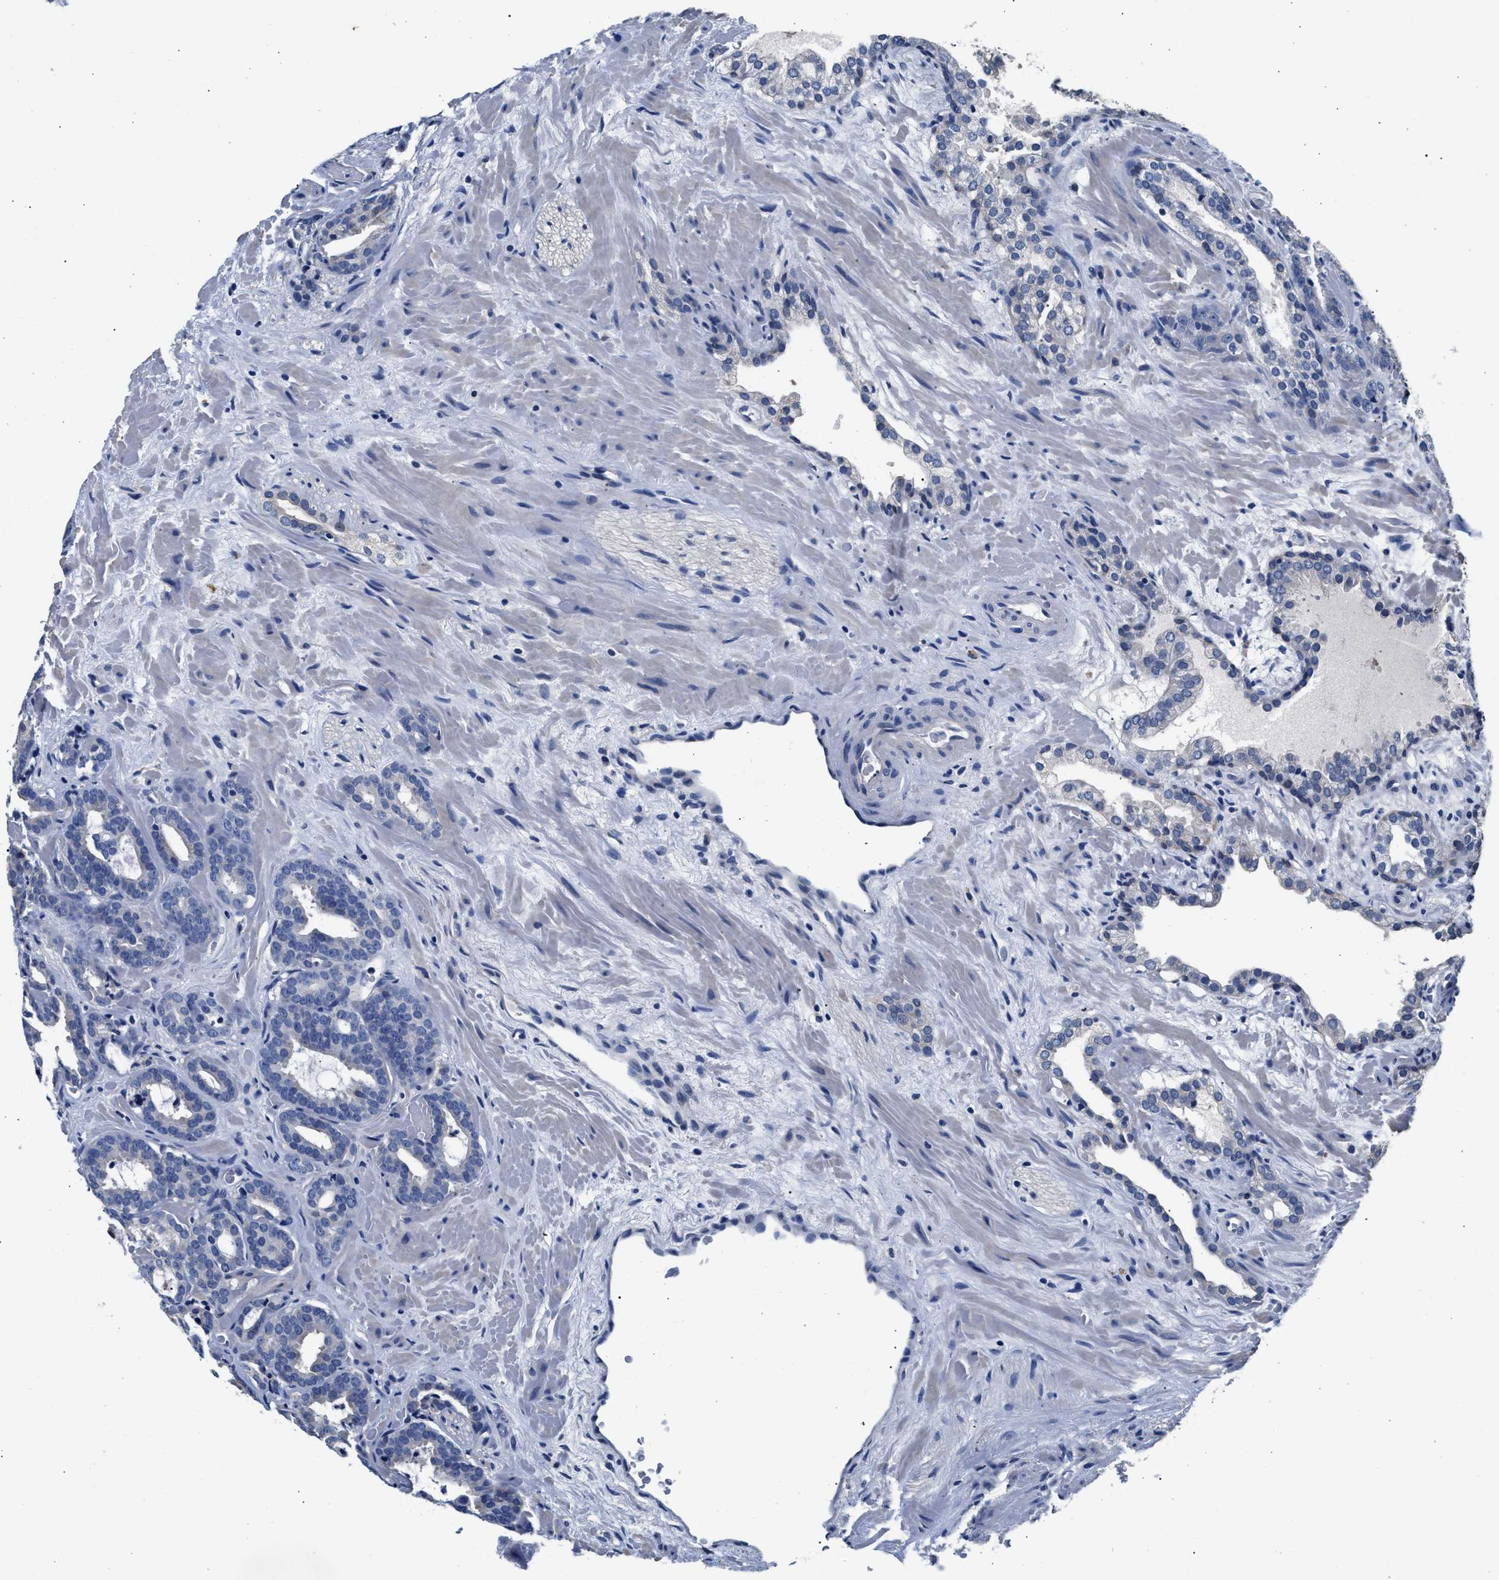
{"staining": {"intensity": "negative", "quantity": "none", "location": "none"}, "tissue": "prostate cancer", "cell_type": "Tumor cells", "image_type": "cancer", "snomed": [{"axis": "morphology", "description": "Adenocarcinoma, Low grade"}, {"axis": "topography", "description": "Prostate"}], "caption": "IHC photomicrograph of human adenocarcinoma (low-grade) (prostate) stained for a protein (brown), which demonstrates no positivity in tumor cells. The staining was performed using DAB to visualize the protein expression in brown, while the nuclei were stained in blue with hematoxylin (Magnification: 20x).", "gene": "GSTM1", "patient": {"sex": "male", "age": 63}}